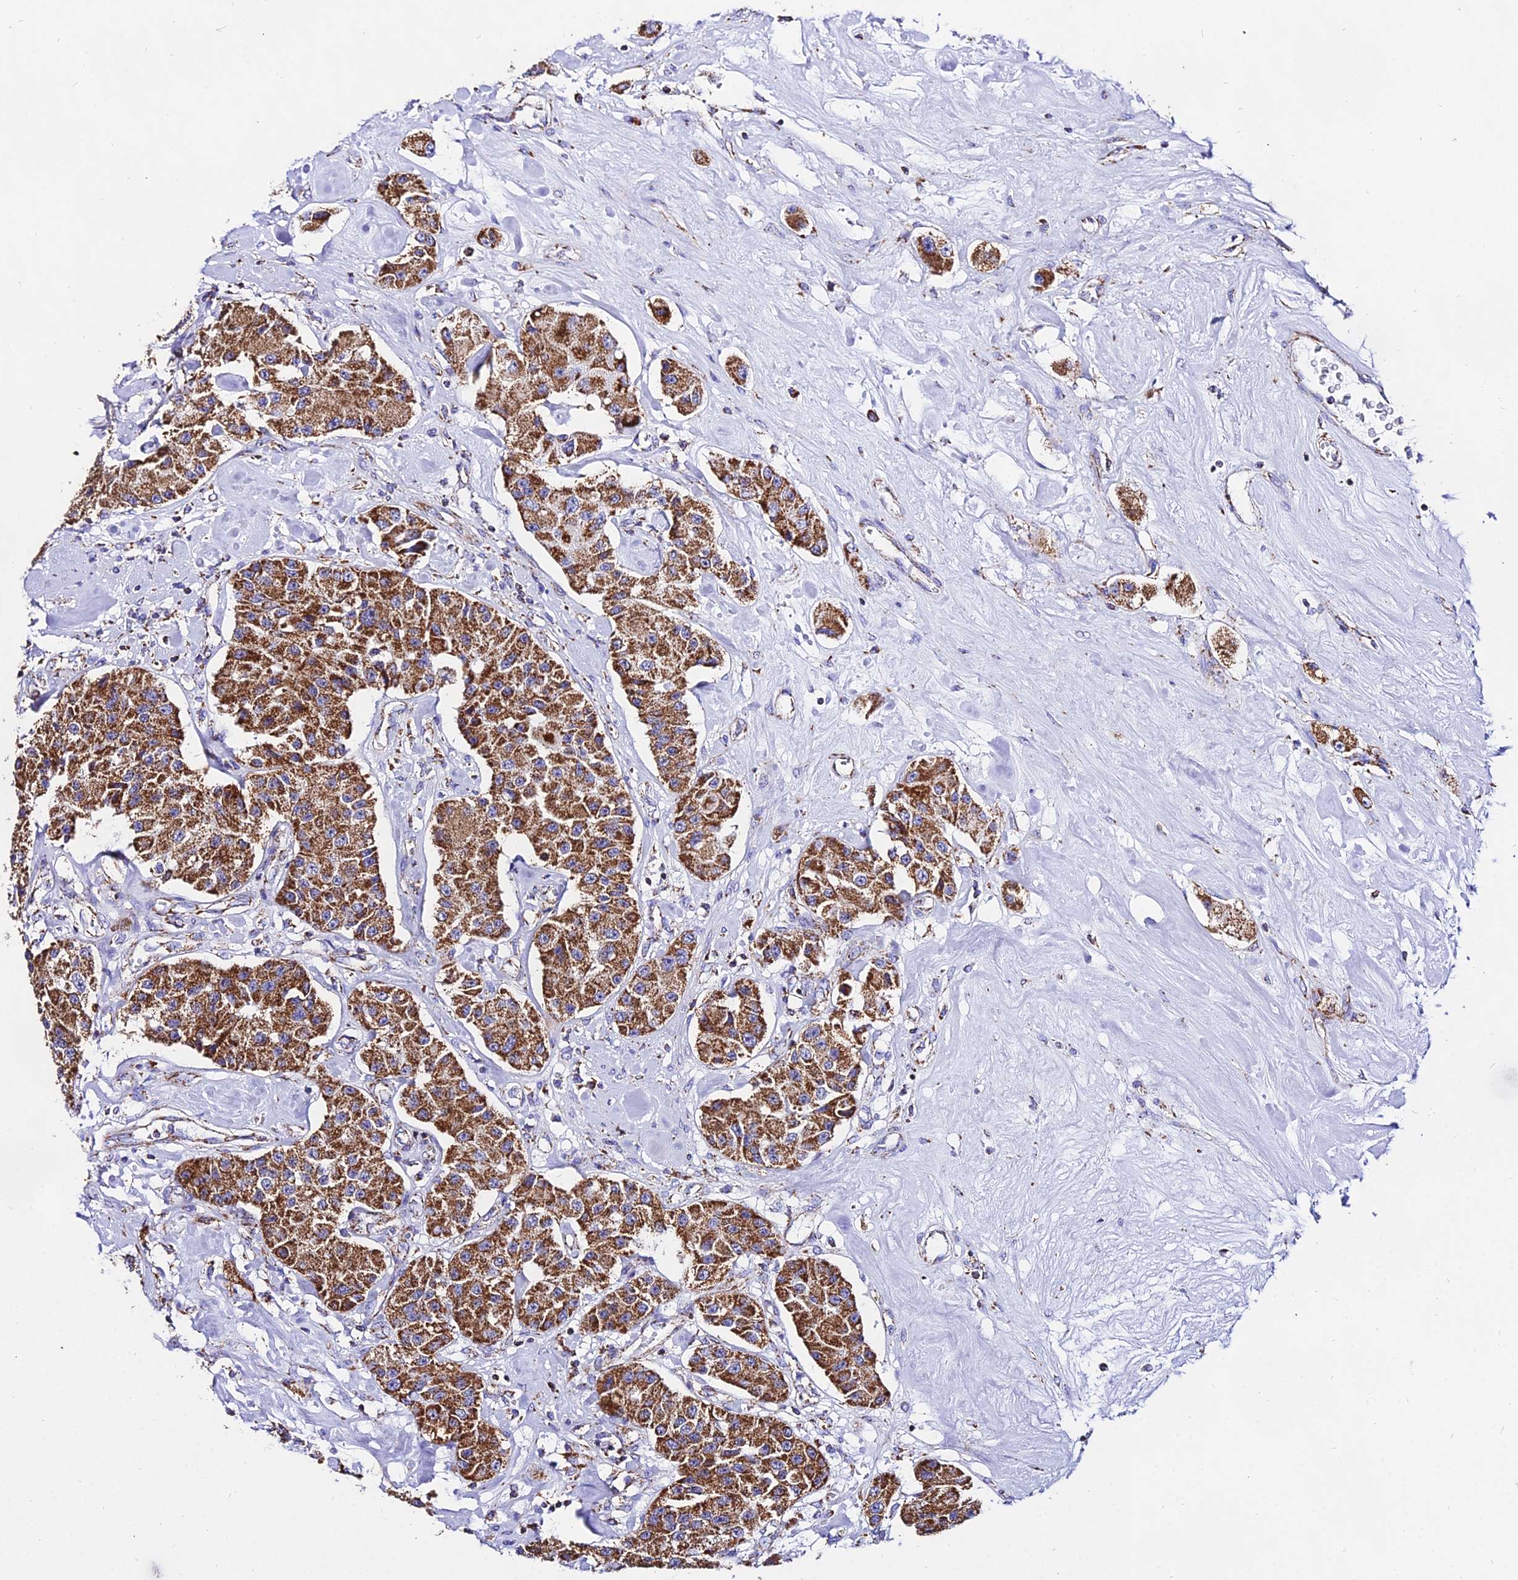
{"staining": {"intensity": "strong", "quantity": ">75%", "location": "cytoplasmic/membranous"}, "tissue": "carcinoid", "cell_type": "Tumor cells", "image_type": "cancer", "snomed": [{"axis": "morphology", "description": "Carcinoid, malignant, NOS"}, {"axis": "topography", "description": "Pancreas"}], "caption": "Immunohistochemistry (DAB (3,3'-diaminobenzidine)) staining of carcinoid (malignant) reveals strong cytoplasmic/membranous protein expression in about >75% of tumor cells.", "gene": "ATP5PD", "patient": {"sex": "male", "age": 41}}